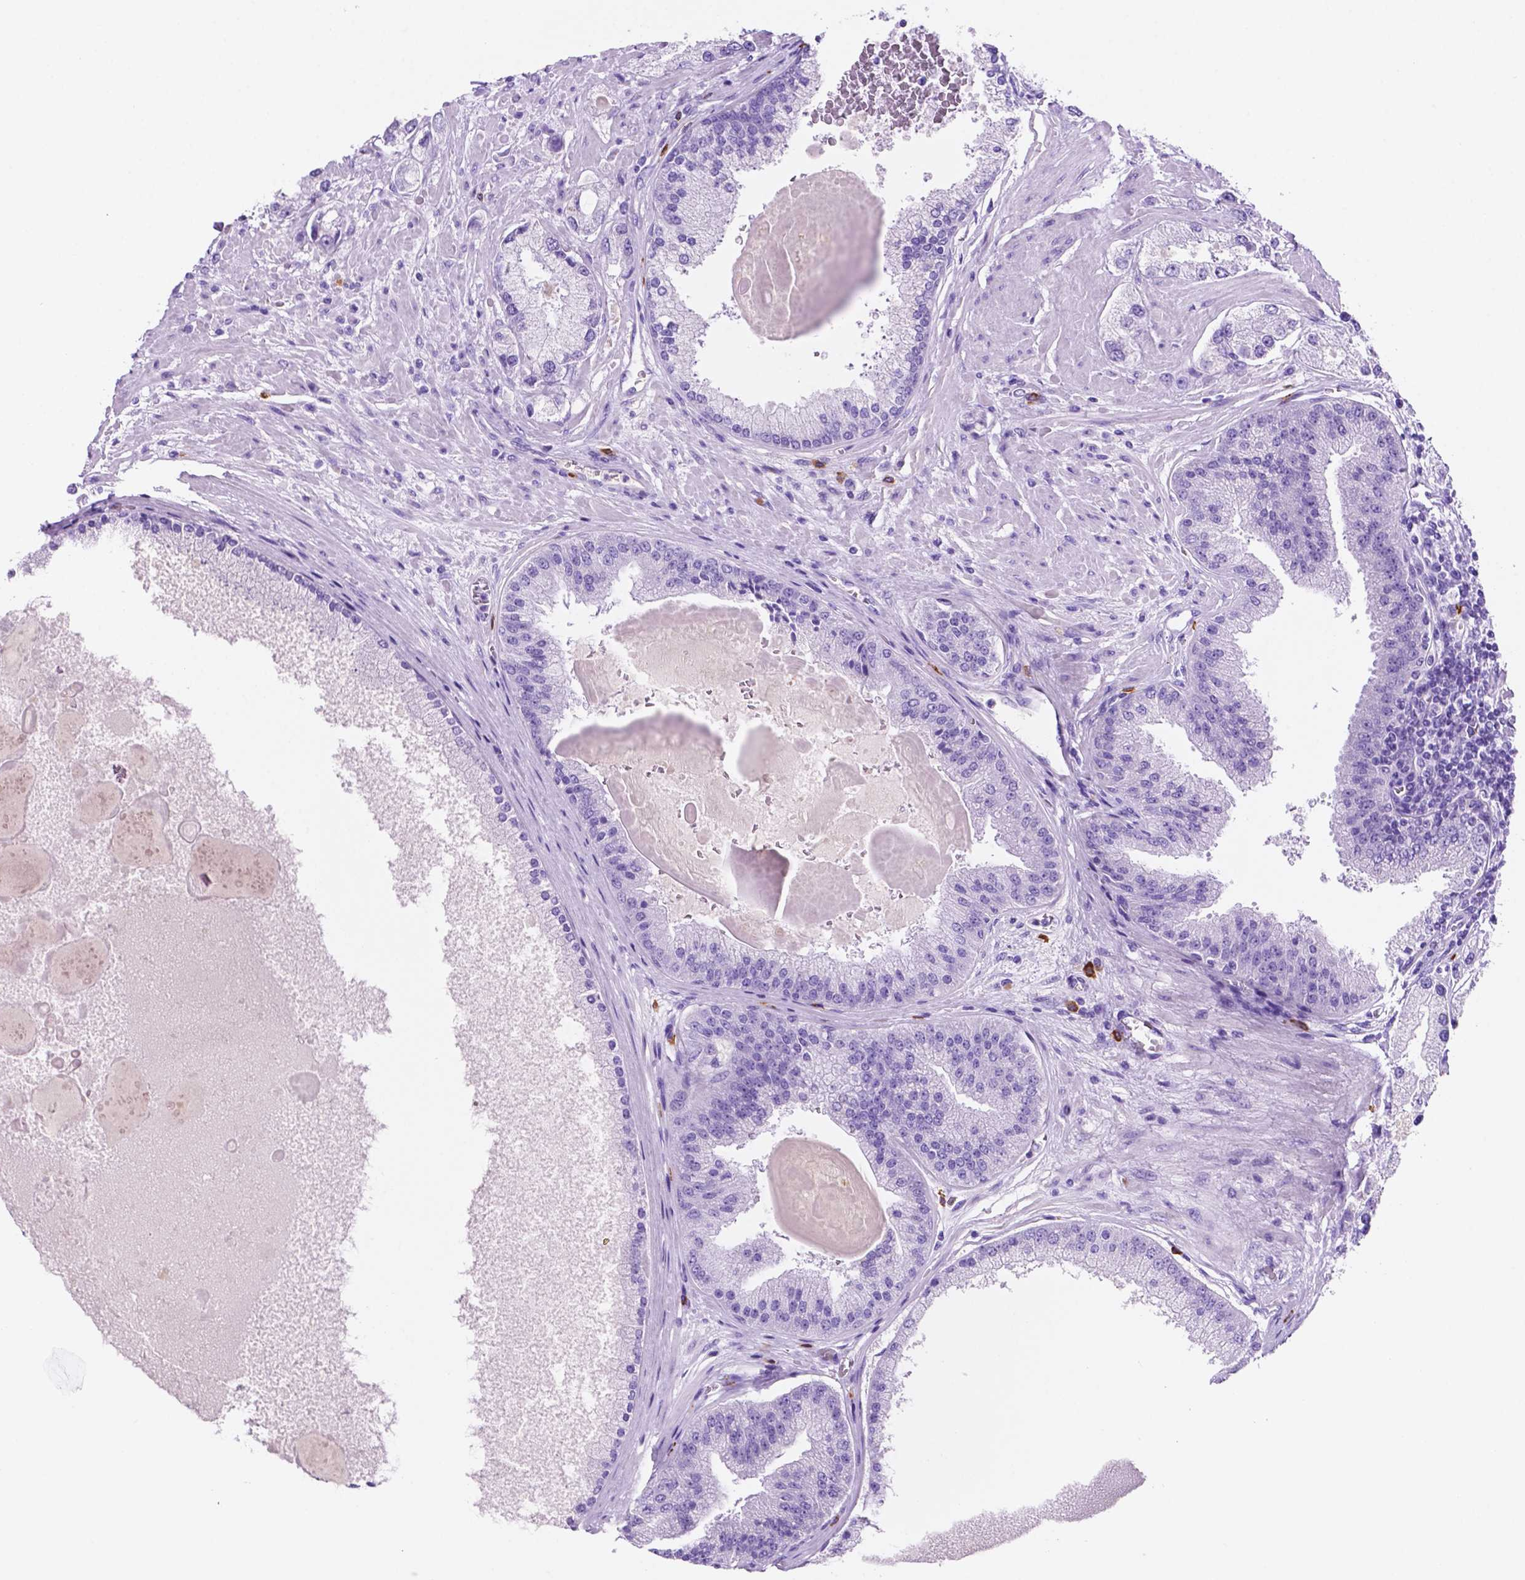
{"staining": {"intensity": "negative", "quantity": "none", "location": "none"}, "tissue": "prostate cancer", "cell_type": "Tumor cells", "image_type": "cancer", "snomed": [{"axis": "morphology", "description": "Adenocarcinoma, High grade"}, {"axis": "topography", "description": "Prostate"}], "caption": "IHC of prostate high-grade adenocarcinoma shows no staining in tumor cells. (IHC, brightfield microscopy, high magnification).", "gene": "FOXB2", "patient": {"sex": "male", "age": 67}}